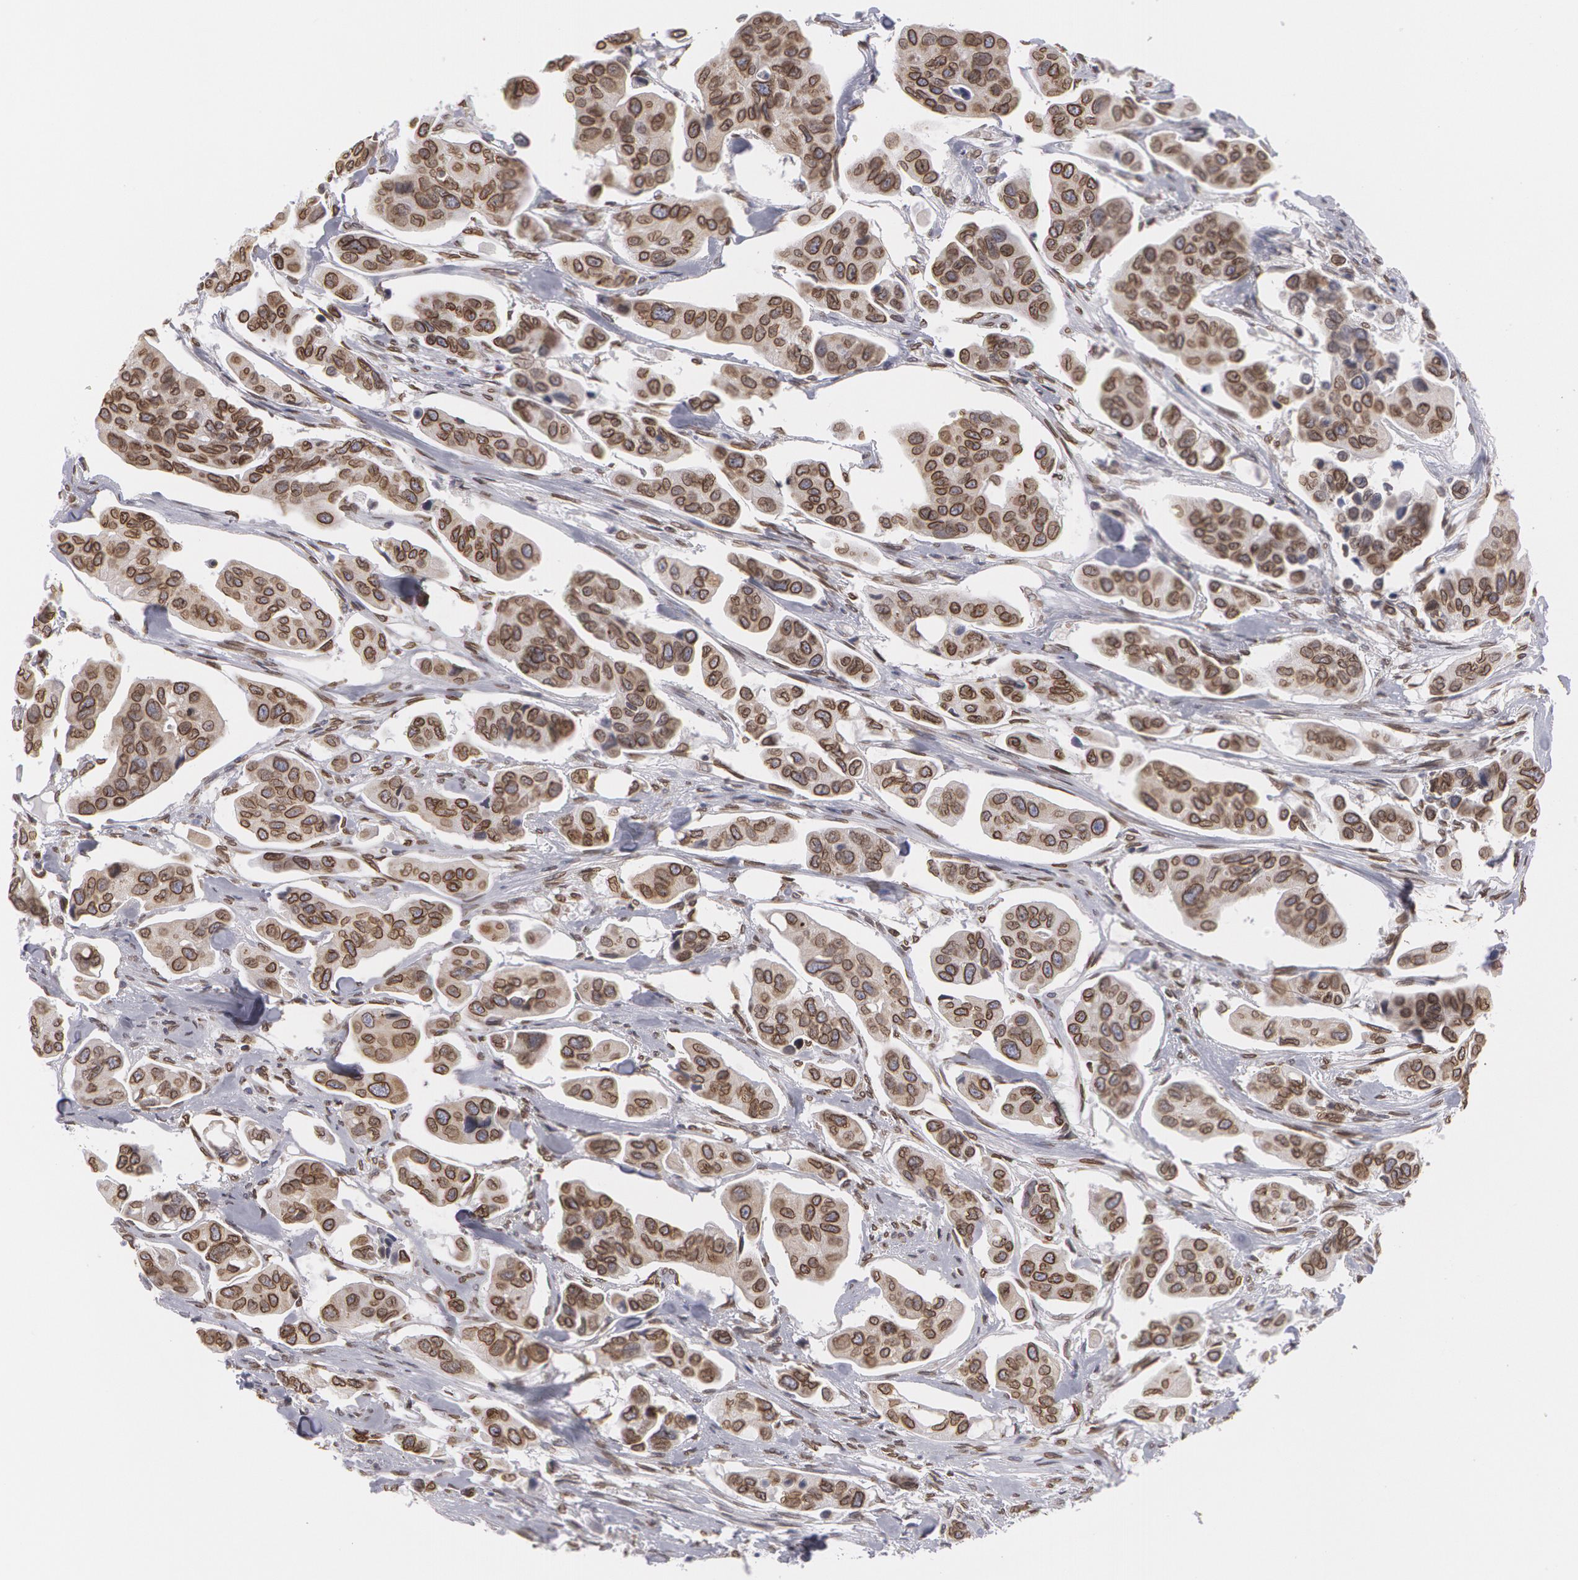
{"staining": {"intensity": "moderate", "quantity": ">75%", "location": "cytoplasmic/membranous,nuclear"}, "tissue": "urothelial cancer", "cell_type": "Tumor cells", "image_type": "cancer", "snomed": [{"axis": "morphology", "description": "Adenocarcinoma, NOS"}, {"axis": "topography", "description": "Urinary bladder"}], "caption": "Immunohistochemistry (IHC) histopathology image of neoplastic tissue: adenocarcinoma stained using IHC exhibits medium levels of moderate protein expression localized specifically in the cytoplasmic/membranous and nuclear of tumor cells, appearing as a cytoplasmic/membranous and nuclear brown color.", "gene": "EMD", "patient": {"sex": "male", "age": 61}}